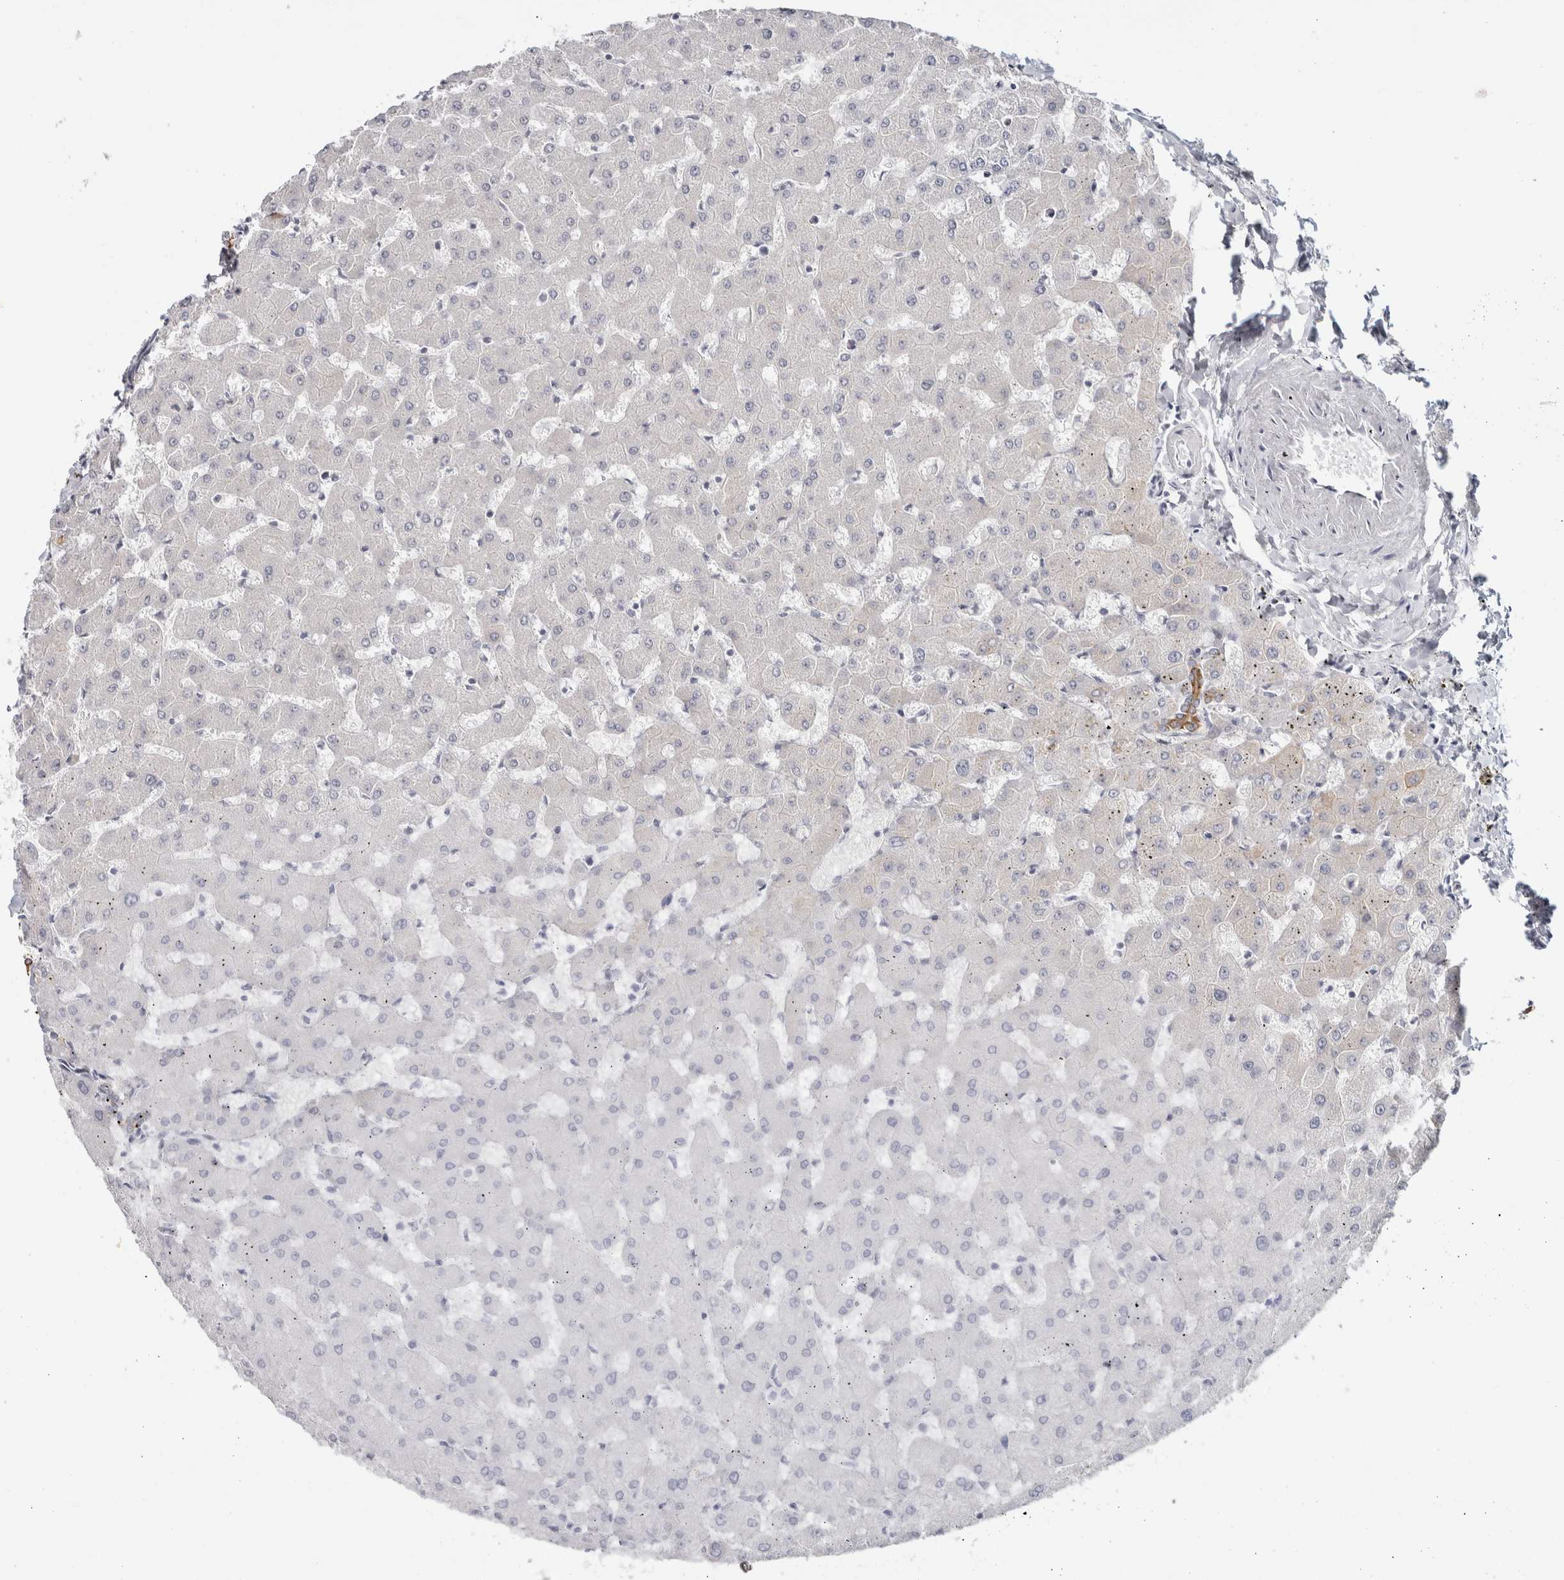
{"staining": {"intensity": "moderate", "quantity": ">75%", "location": "cytoplasmic/membranous"}, "tissue": "liver", "cell_type": "Cholangiocytes", "image_type": "normal", "snomed": [{"axis": "morphology", "description": "Normal tissue, NOS"}, {"axis": "topography", "description": "Liver"}], "caption": "A high-resolution micrograph shows immunohistochemistry (IHC) staining of benign liver, which reveals moderate cytoplasmic/membranous expression in approximately >75% of cholangiocytes.", "gene": "RPH3AL", "patient": {"sex": "female", "age": 63}}